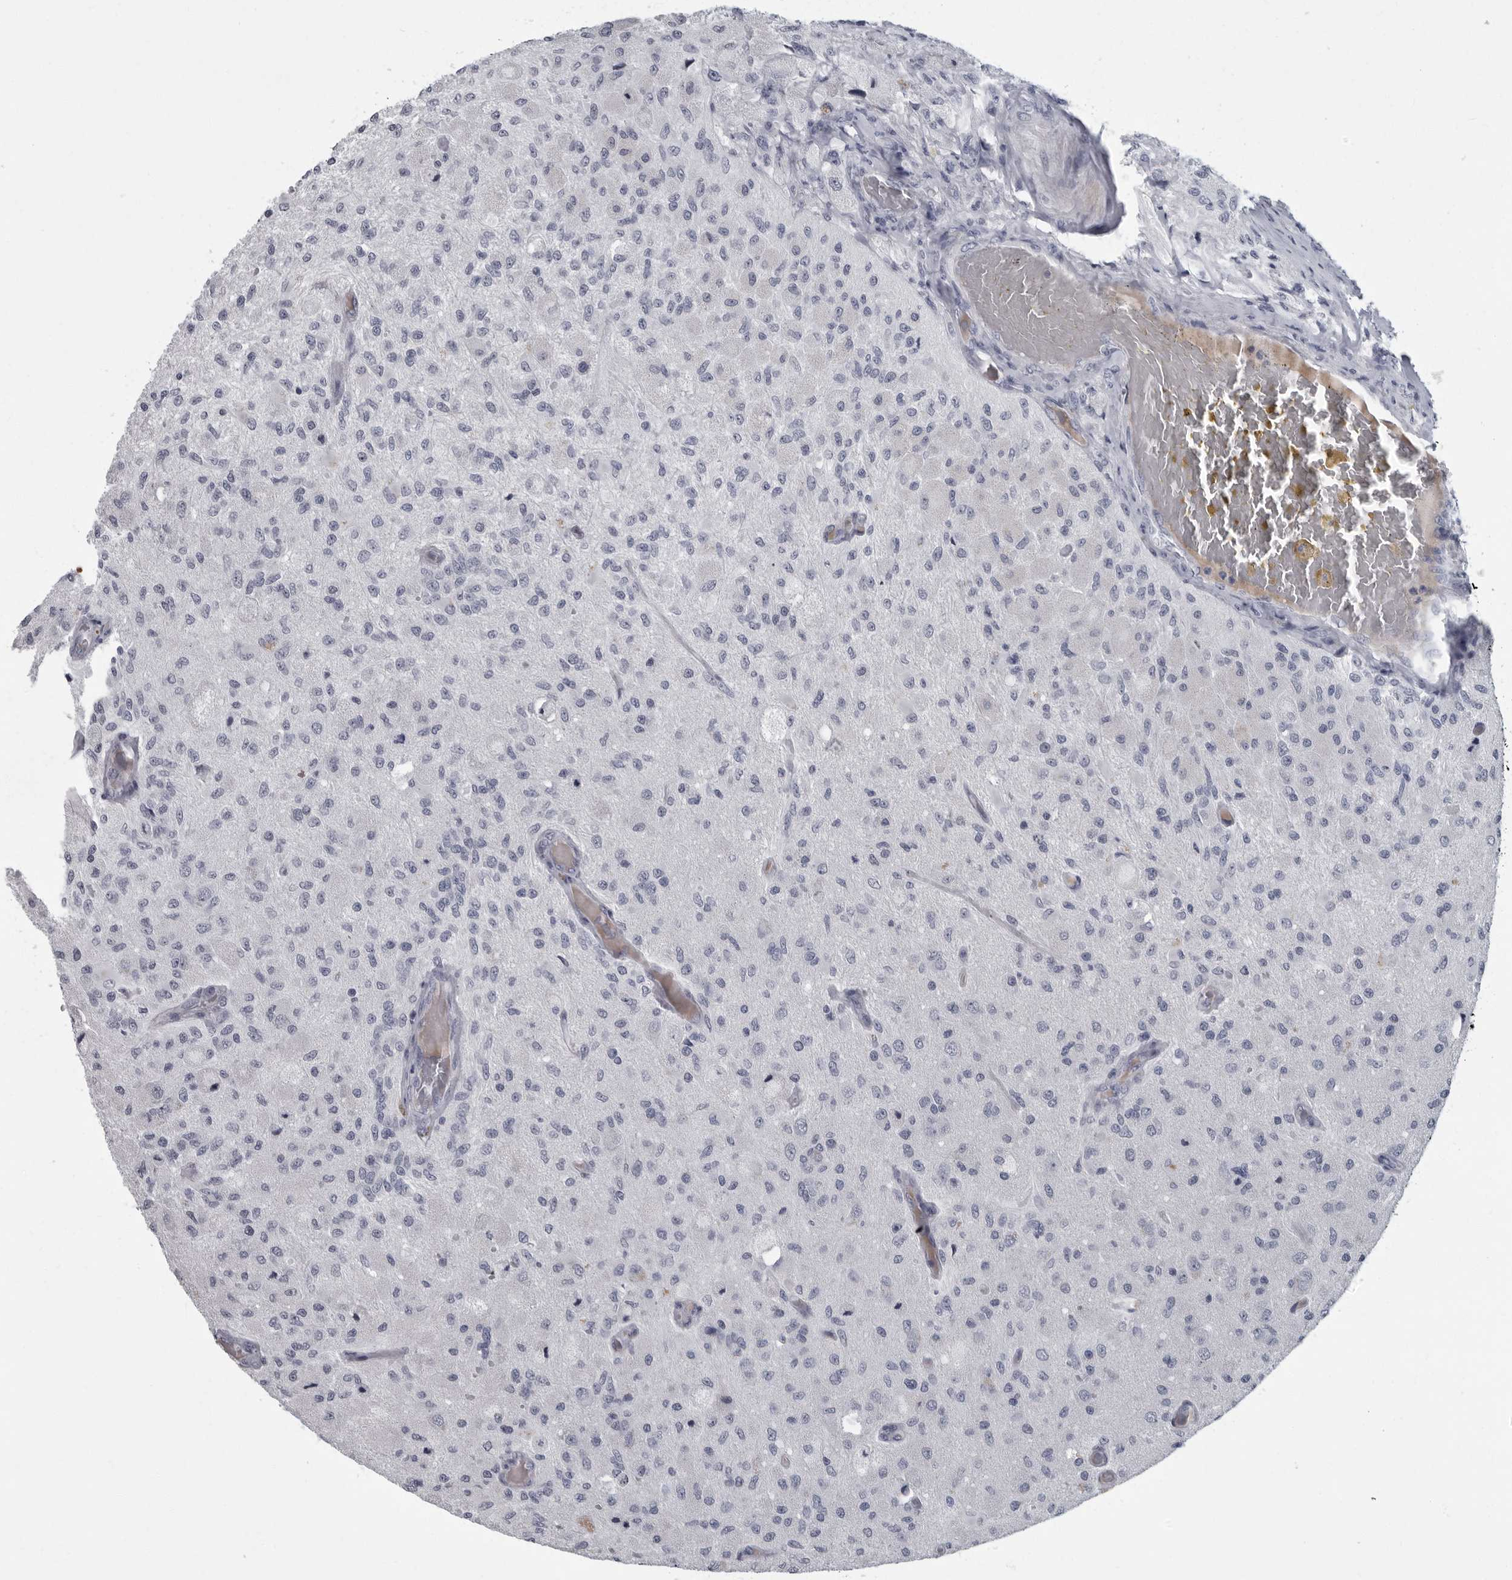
{"staining": {"intensity": "negative", "quantity": "none", "location": "none"}, "tissue": "glioma", "cell_type": "Tumor cells", "image_type": "cancer", "snomed": [{"axis": "morphology", "description": "Normal tissue, NOS"}, {"axis": "morphology", "description": "Glioma, malignant, High grade"}, {"axis": "topography", "description": "Cerebral cortex"}], "caption": "Glioma was stained to show a protein in brown. There is no significant expression in tumor cells.", "gene": "SLC25A39", "patient": {"sex": "male", "age": 77}}